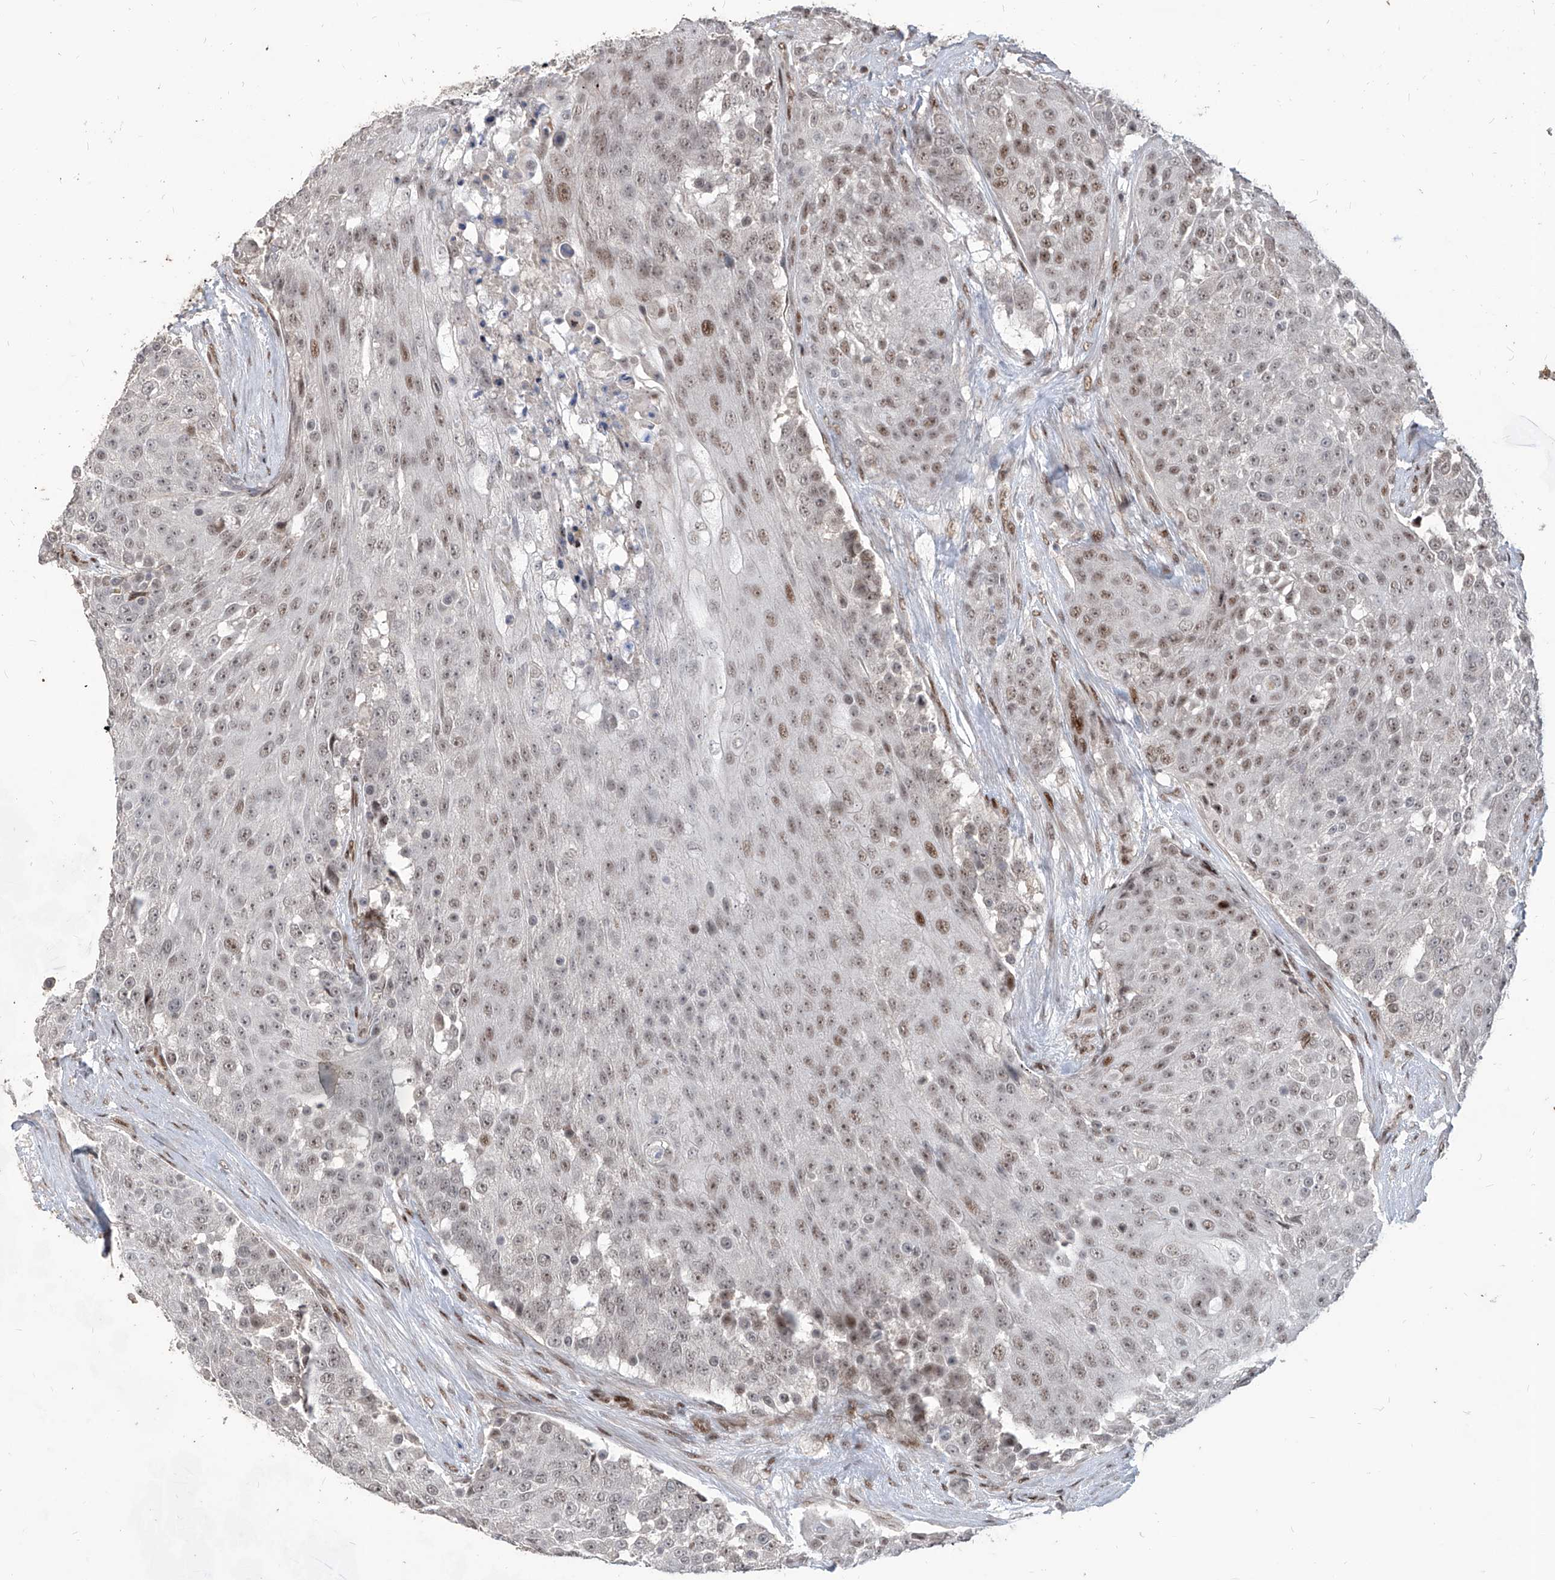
{"staining": {"intensity": "weak", "quantity": ">75%", "location": "nuclear"}, "tissue": "urothelial cancer", "cell_type": "Tumor cells", "image_type": "cancer", "snomed": [{"axis": "morphology", "description": "Urothelial carcinoma, High grade"}, {"axis": "topography", "description": "Urinary bladder"}], "caption": "IHC (DAB) staining of urothelial carcinoma (high-grade) demonstrates weak nuclear protein expression in approximately >75% of tumor cells.", "gene": "IRF2", "patient": {"sex": "female", "age": 63}}